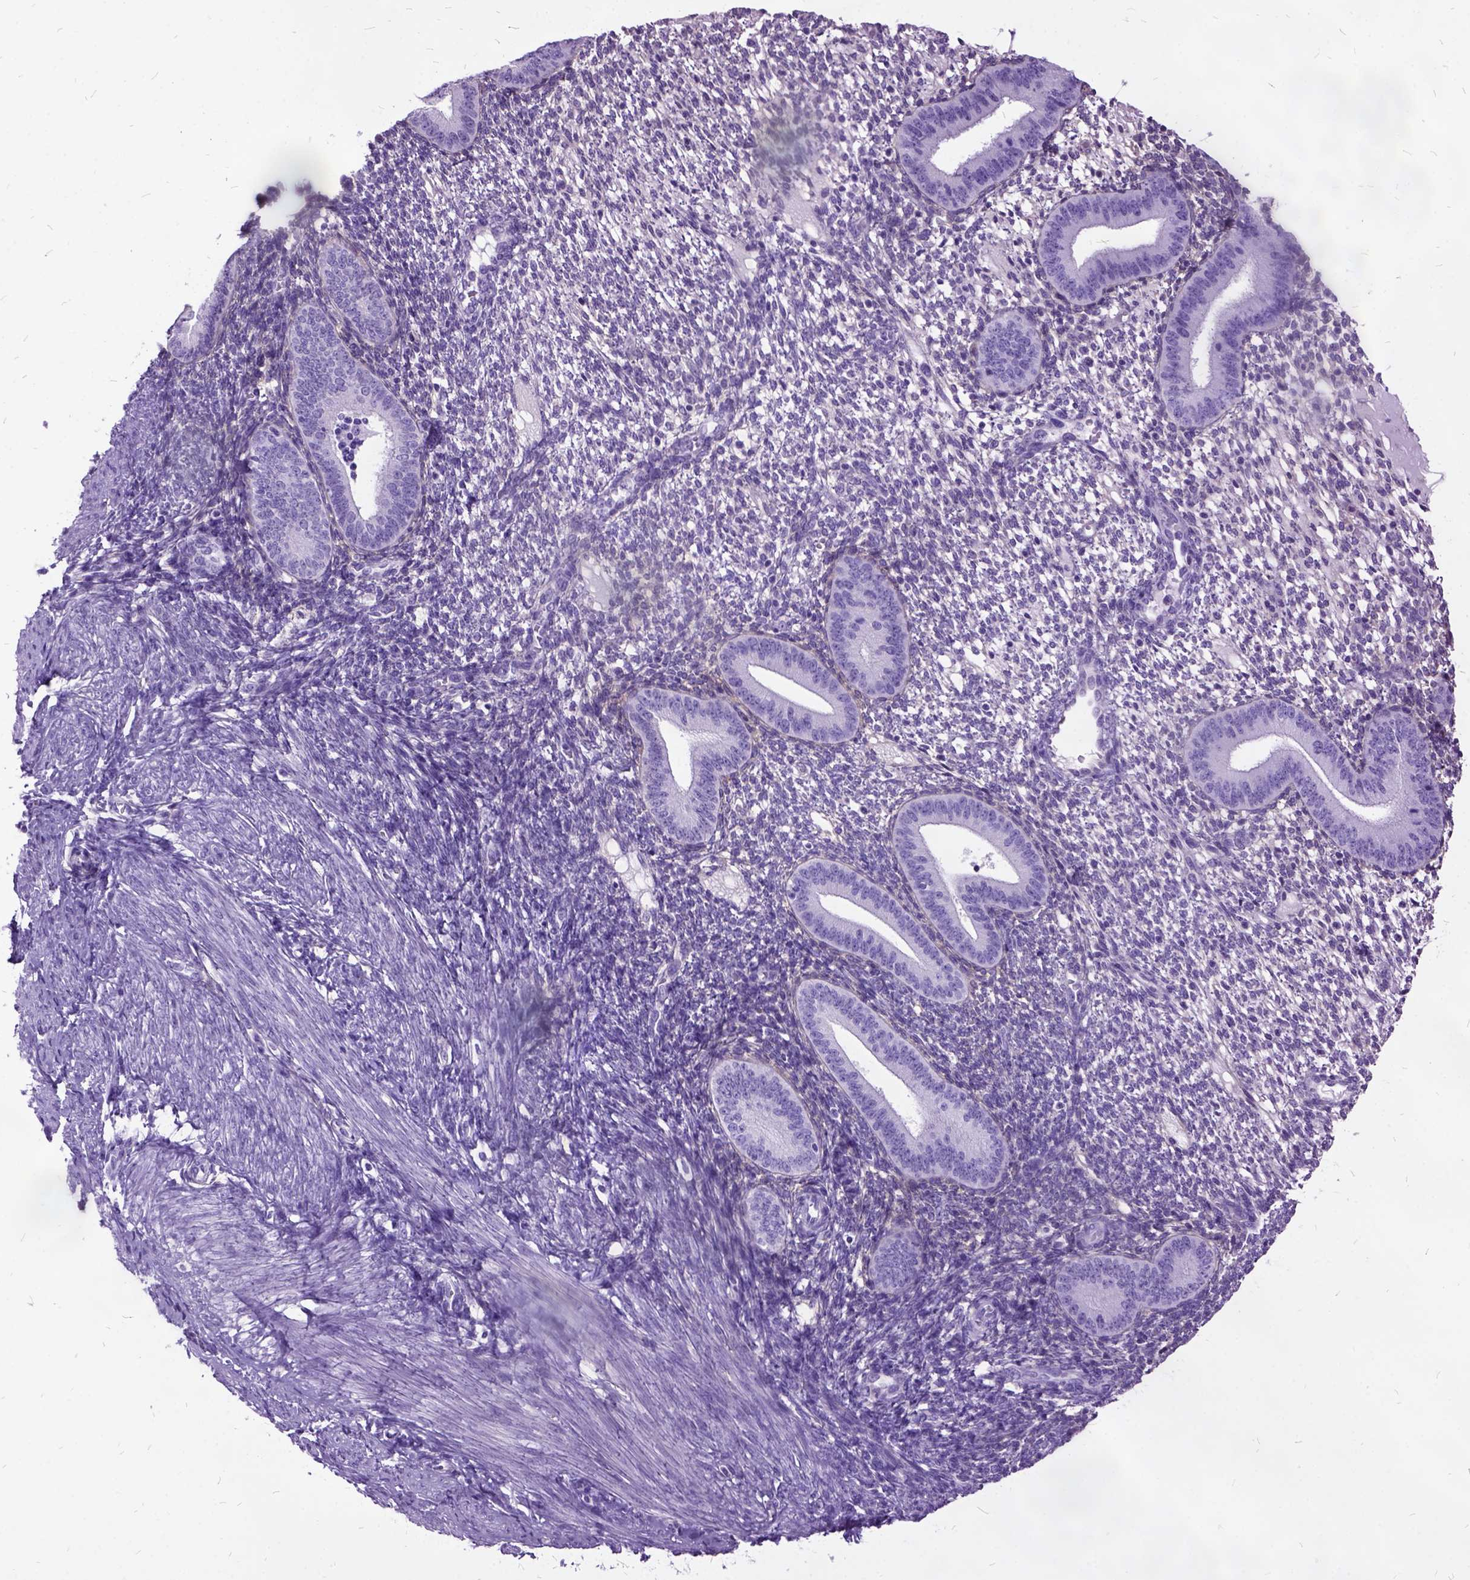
{"staining": {"intensity": "weak", "quantity": "<25%", "location": "cytoplasmic/membranous"}, "tissue": "endometrium", "cell_type": "Cells in endometrial stroma", "image_type": "normal", "snomed": [{"axis": "morphology", "description": "Normal tissue, NOS"}, {"axis": "topography", "description": "Endometrium"}], "caption": "The image demonstrates no staining of cells in endometrial stroma in unremarkable endometrium. Brightfield microscopy of immunohistochemistry stained with DAB (brown) and hematoxylin (blue), captured at high magnification.", "gene": "MME", "patient": {"sex": "female", "age": 40}}